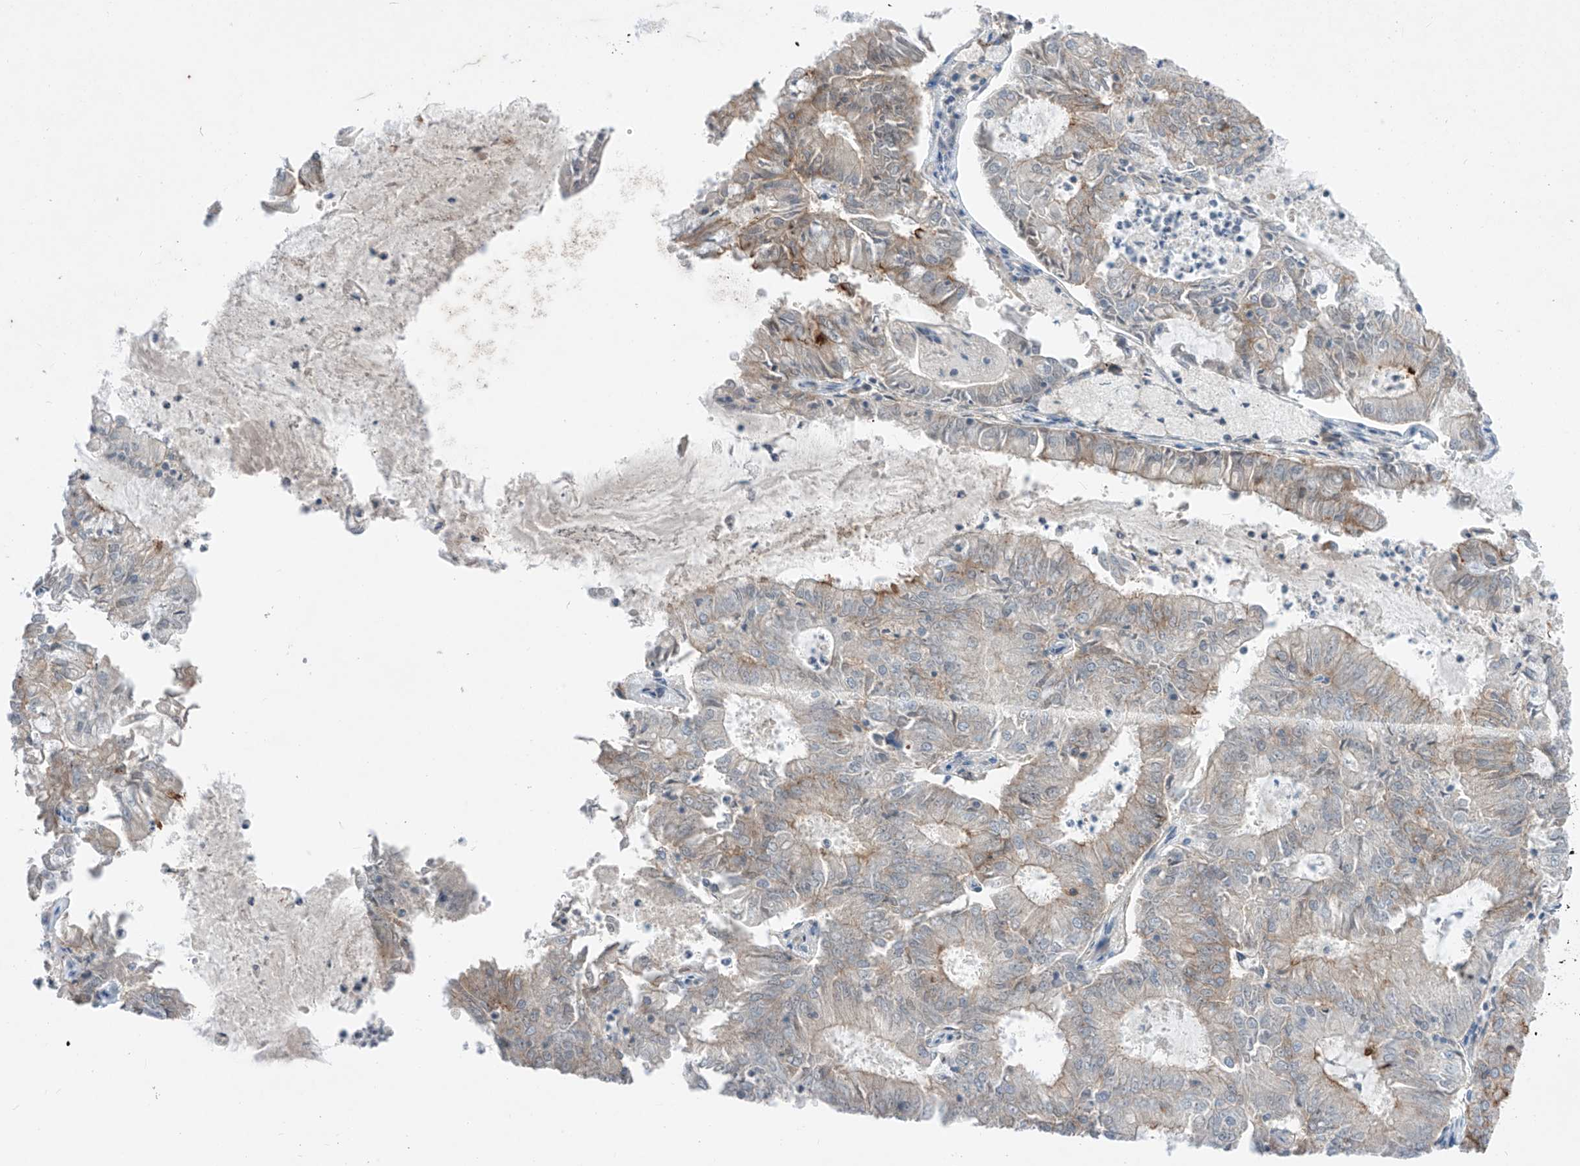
{"staining": {"intensity": "moderate", "quantity": "<25%", "location": "cytoplasmic/membranous"}, "tissue": "endometrial cancer", "cell_type": "Tumor cells", "image_type": "cancer", "snomed": [{"axis": "morphology", "description": "Adenocarcinoma, NOS"}, {"axis": "topography", "description": "Endometrium"}], "caption": "Tumor cells exhibit moderate cytoplasmic/membranous expression in approximately <25% of cells in endometrial cancer.", "gene": "ABLIM2", "patient": {"sex": "female", "age": 57}}